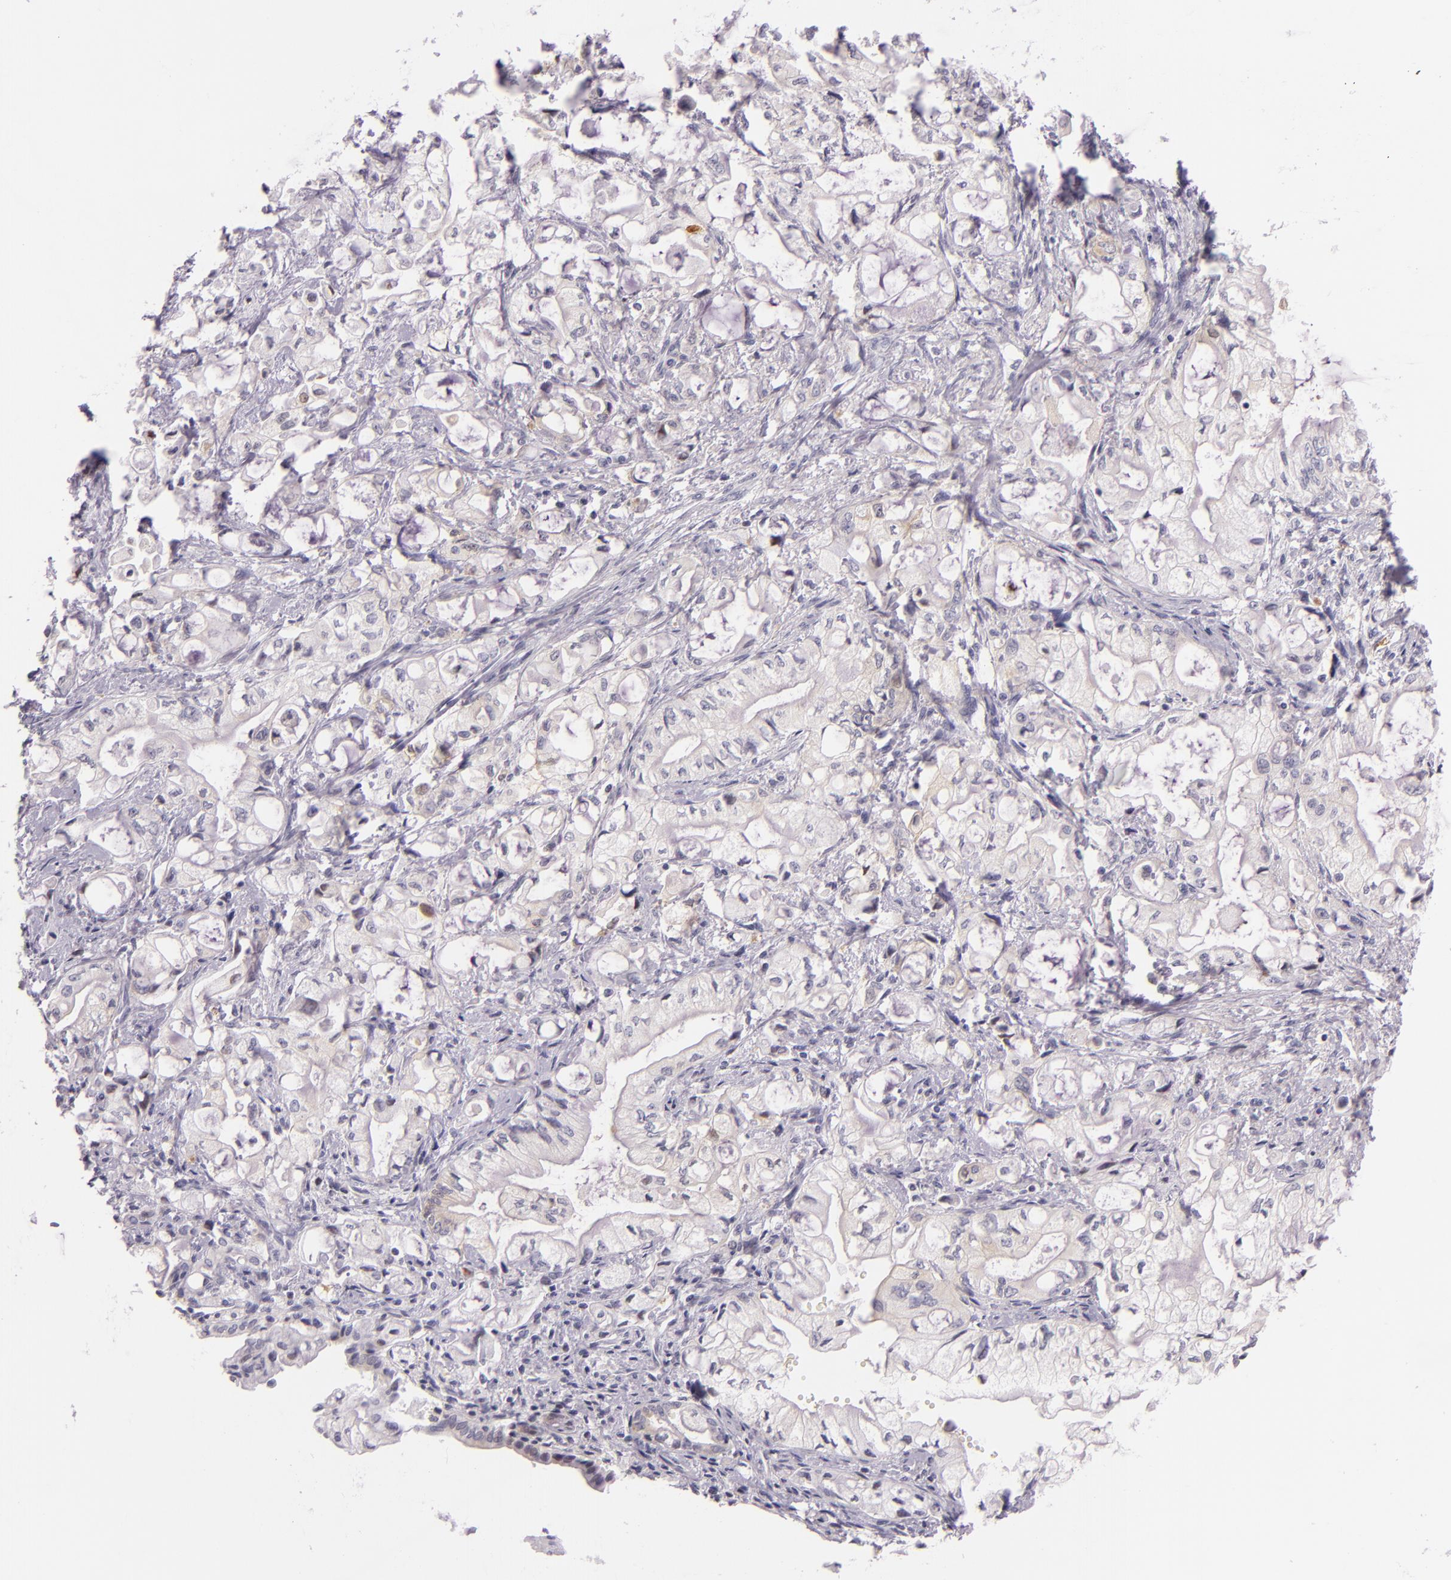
{"staining": {"intensity": "negative", "quantity": "none", "location": "none"}, "tissue": "pancreatic cancer", "cell_type": "Tumor cells", "image_type": "cancer", "snomed": [{"axis": "morphology", "description": "Adenocarcinoma, NOS"}, {"axis": "topography", "description": "Pancreas"}], "caption": "This is an IHC photomicrograph of pancreatic cancer. There is no expression in tumor cells.", "gene": "HSP90AA1", "patient": {"sex": "male", "age": 79}}